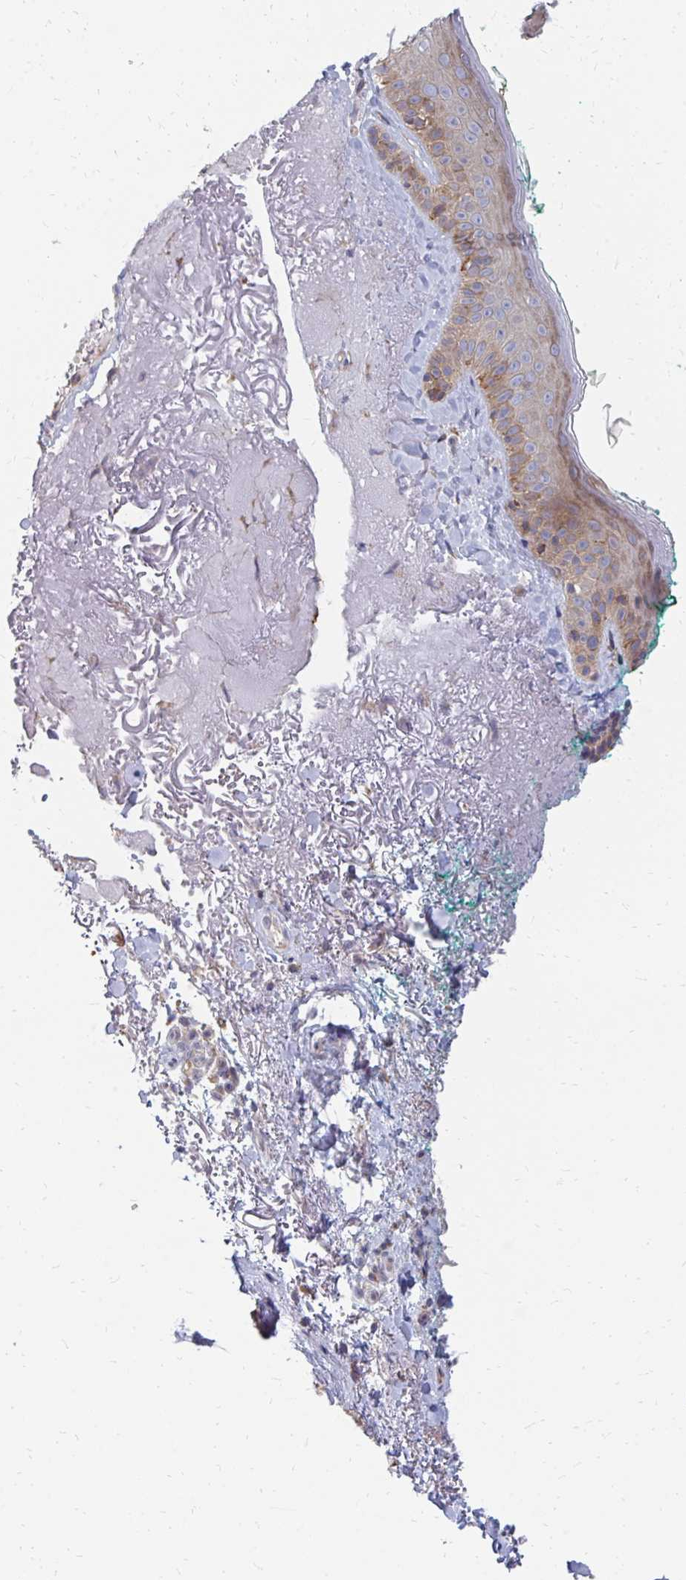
{"staining": {"intensity": "moderate", "quantity": "25%-75%", "location": "cytoplasmic/membranous"}, "tissue": "skin", "cell_type": "Fibroblasts", "image_type": "normal", "snomed": [{"axis": "morphology", "description": "Normal tissue, NOS"}, {"axis": "topography", "description": "Skin"}], "caption": "High-magnification brightfield microscopy of normal skin stained with DAB (3,3'-diaminobenzidine) (brown) and counterstained with hematoxylin (blue). fibroblasts exhibit moderate cytoplasmic/membranous expression is identified in about25%-75% of cells. (DAB IHC, brown staining for protein, blue staining for nuclei).", "gene": "PPP1R13L", "patient": {"sex": "male", "age": 73}}